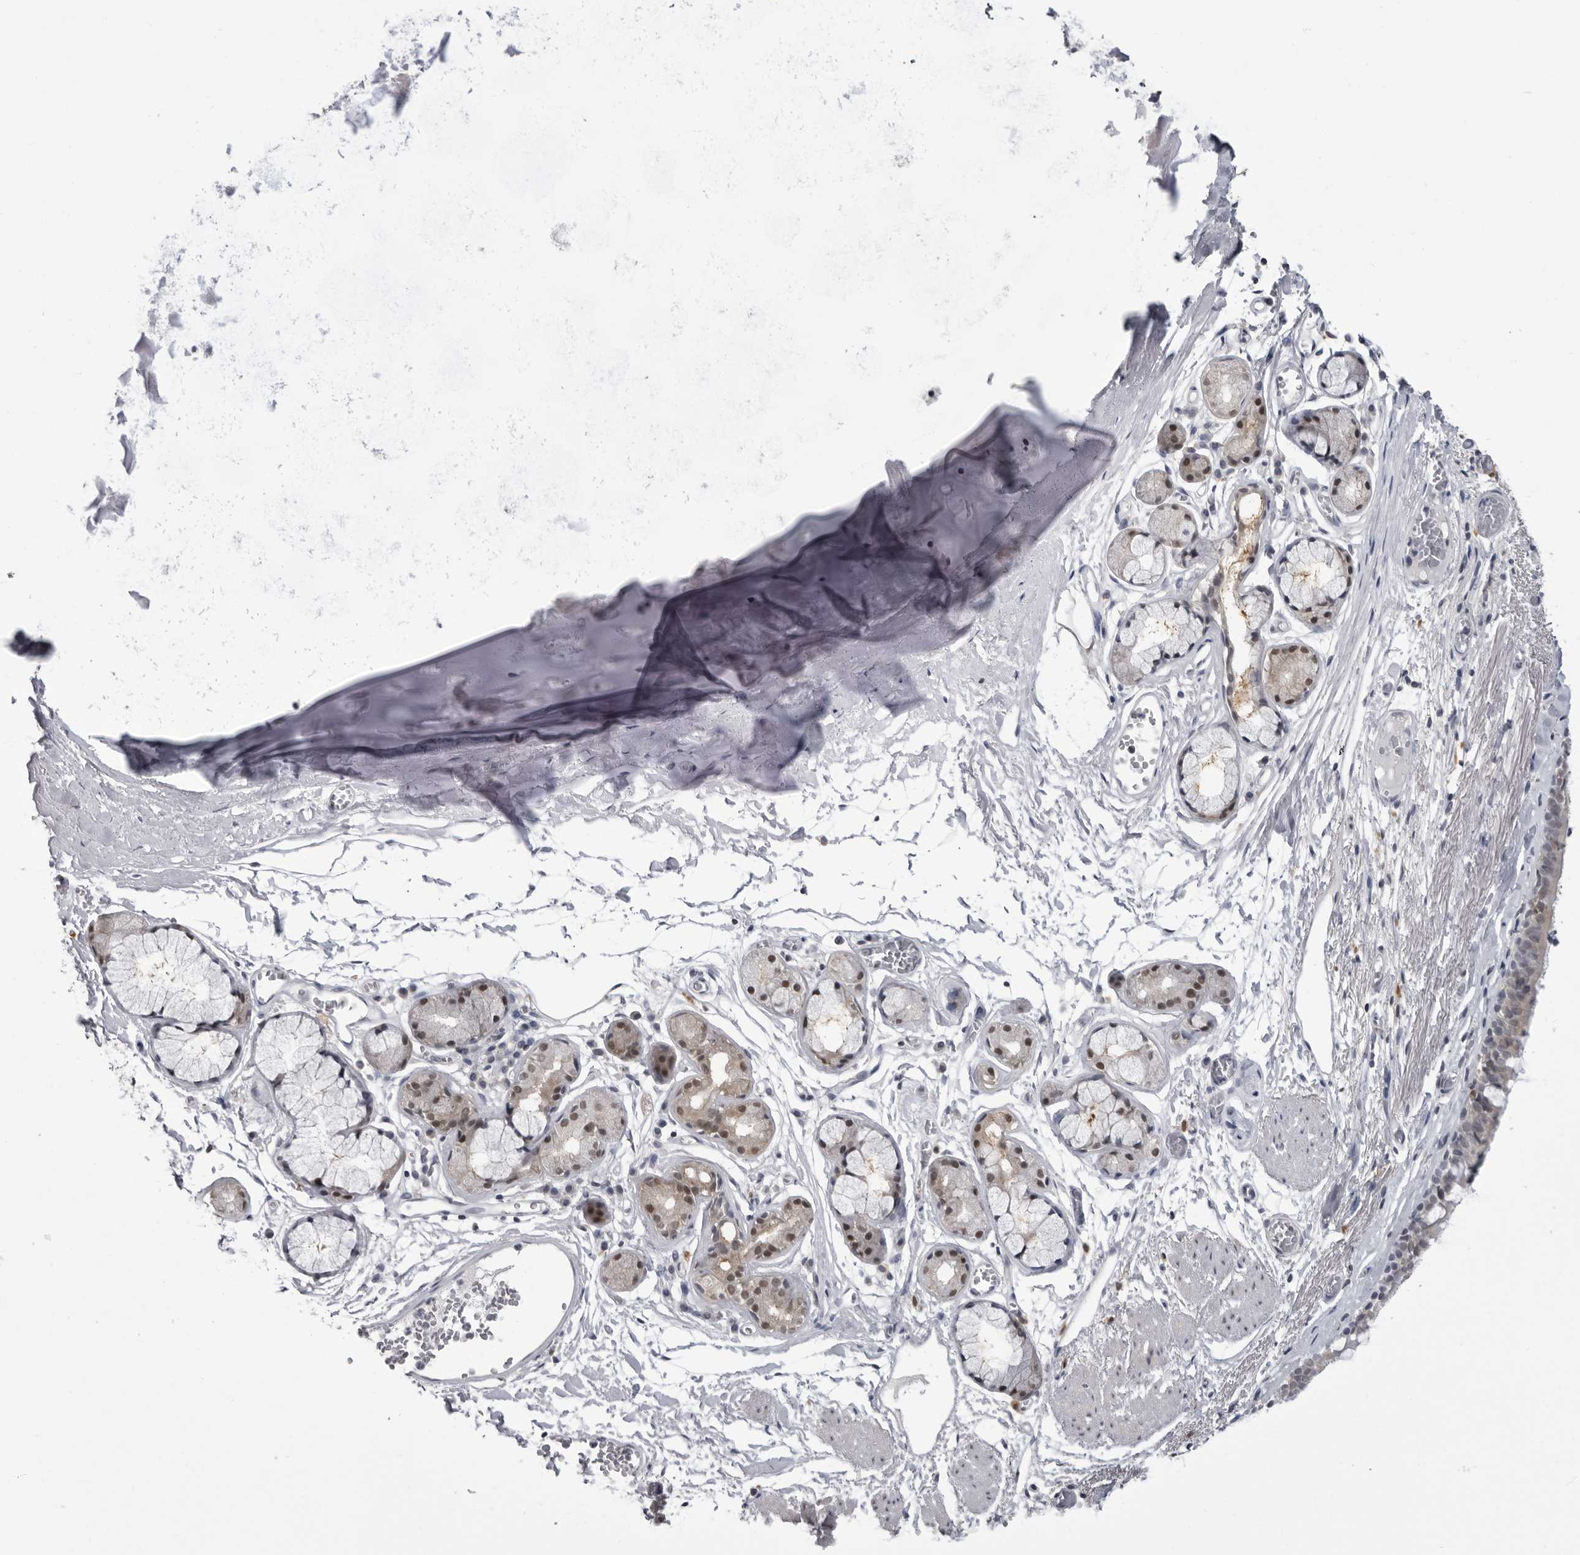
{"staining": {"intensity": "weak", "quantity": "<25%", "location": "cytoplasmic/membranous"}, "tissue": "bronchus", "cell_type": "Respiratory epithelial cells", "image_type": "normal", "snomed": [{"axis": "morphology", "description": "Normal tissue, NOS"}, {"axis": "topography", "description": "Bronchus"}, {"axis": "topography", "description": "Lung"}], "caption": "IHC photomicrograph of benign bronchus: bronchus stained with DAB (3,3'-diaminobenzidine) exhibits no significant protein positivity in respiratory epithelial cells. (Stains: DAB (3,3'-diaminobenzidine) IHC with hematoxylin counter stain, Microscopy: brightfield microscopy at high magnification).", "gene": "PDCL3", "patient": {"sex": "male", "age": 56}}